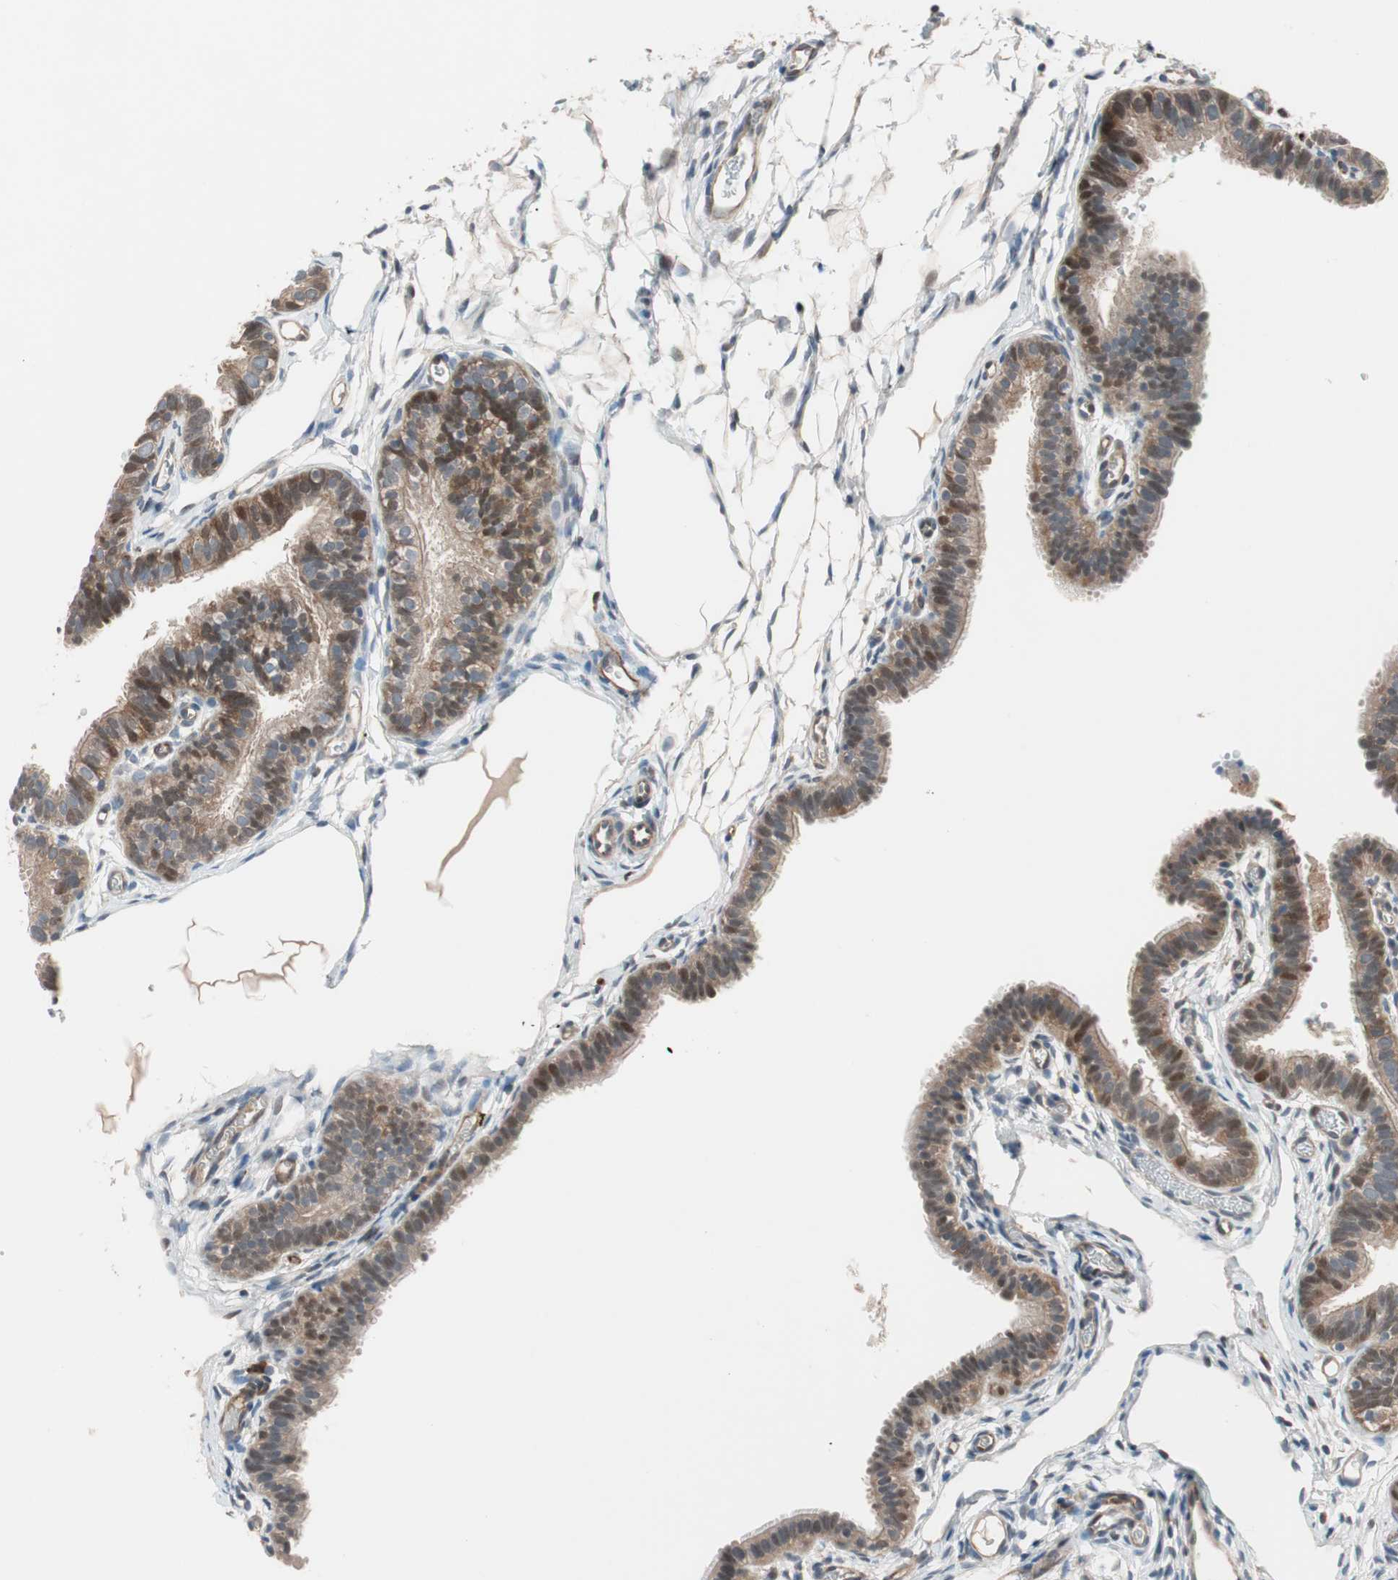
{"staining": {"intensity": "moderate", "quantity": "25%-75%", "location": "cytoplasmic/membranous,nuclear"}, "tissue": "fallopian tube", "cell_type": "Glandular cells", "image_type": "normal", "snomed": [{"axis": "morphology", "description": "Normal tissue, NOS"}, {"axis": "topography", "description": "Fallopian tube"}, {"axis": "topography", "description": "Placenta"}], "caption": "Normal fallopian tube exhibits moderate cytoplasmic/membranous,nuclear staining in about 25%-75% of glandular cells.", "gene": "P3R3URF", "patient": {"sex": "female", "age": 34}}